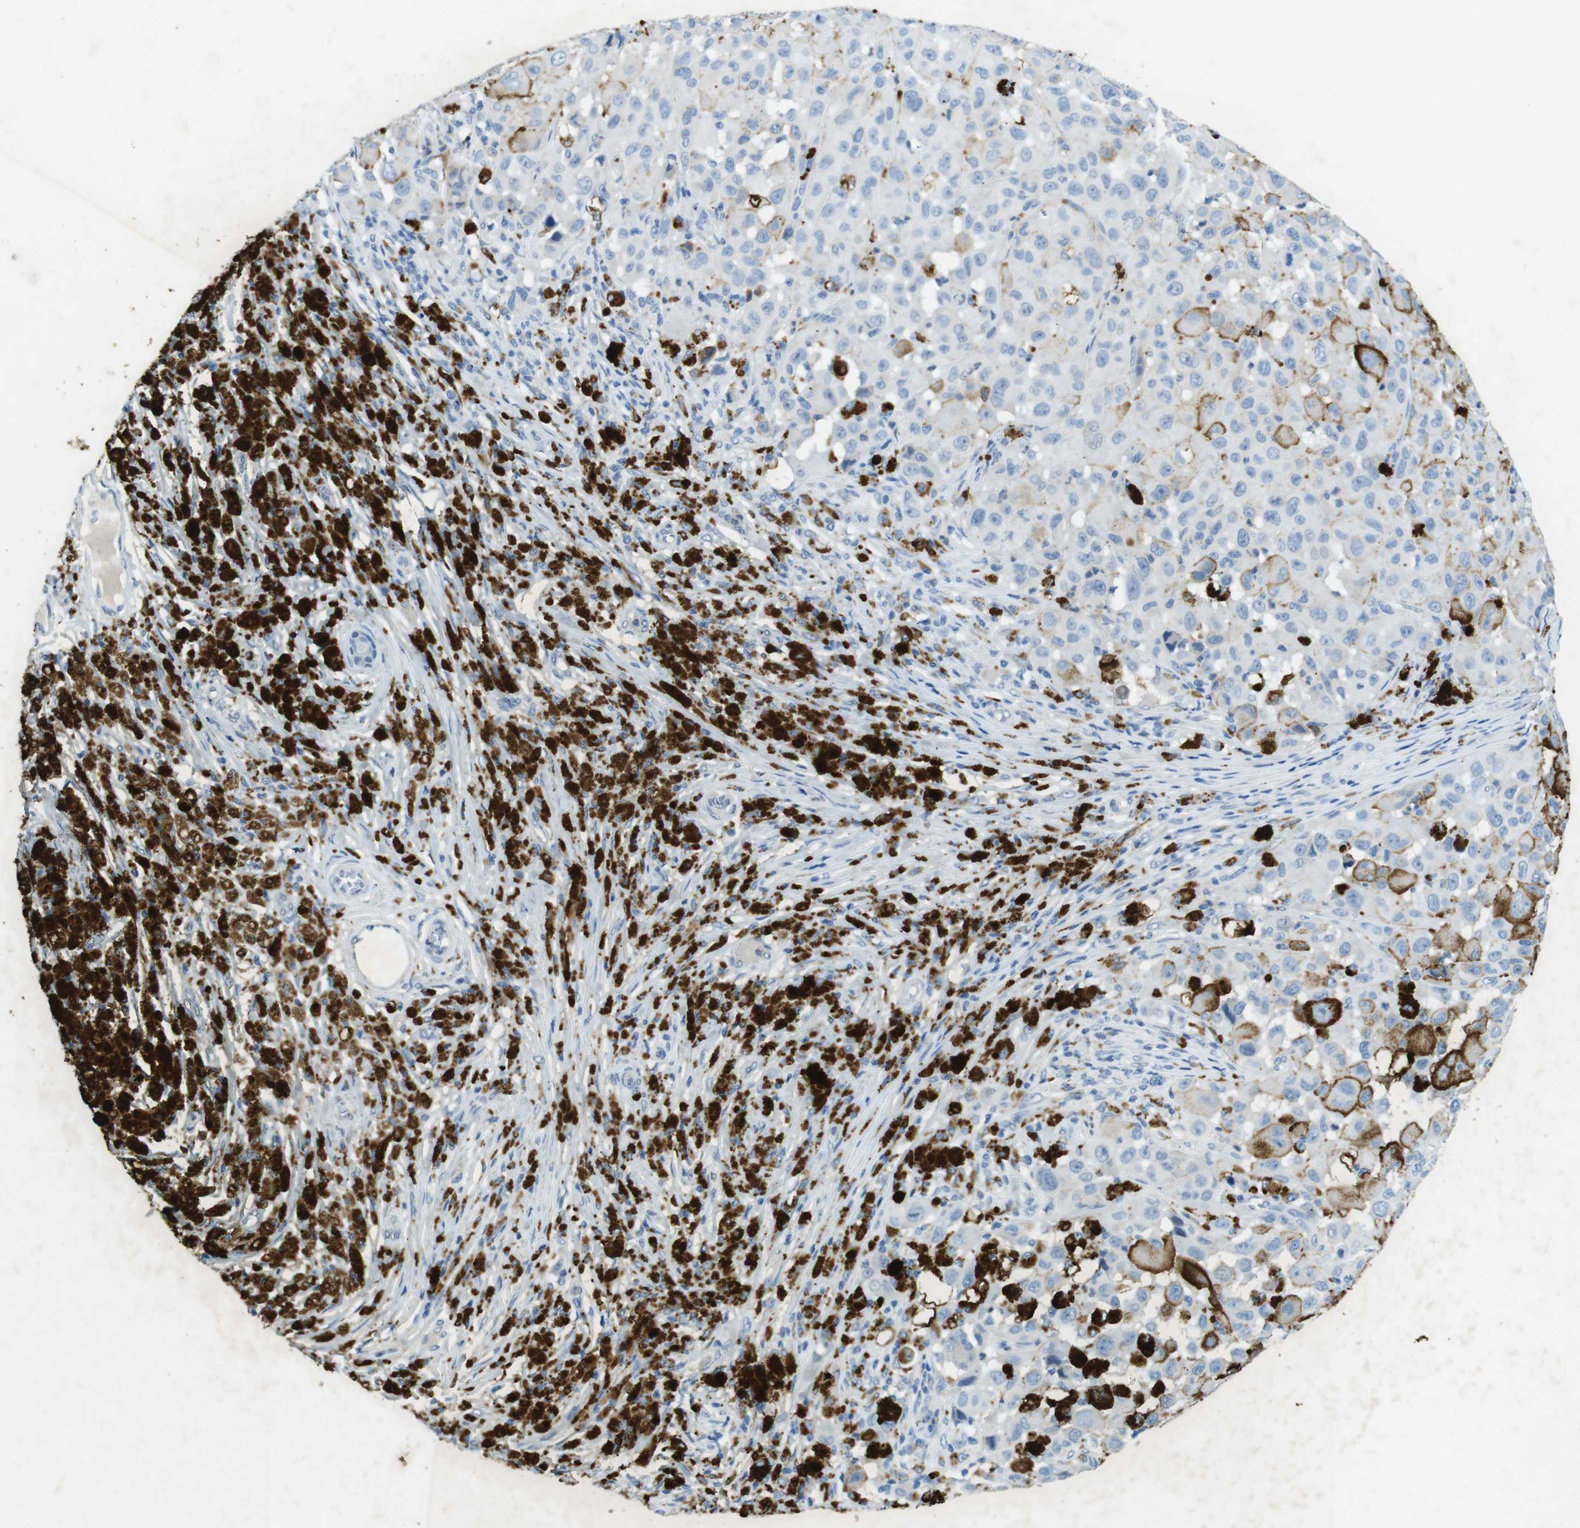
{"staining": {"intensity": "negative", "quantity": "none", "location": "none"}, "tissue": "melanoma", "cell_type": "Tumor cells", "image_type": "cancer", "snomed": [{"axis": "morphology", "description": "Malignant melanoma, NOS"}, {"axis": "topography", "description": "Skin"}], "caption": "Tumor cells are negative for protein expression in human malignant melanoma.", "gene": "CD320", "patient": {"sex": "male", "age": 96}}